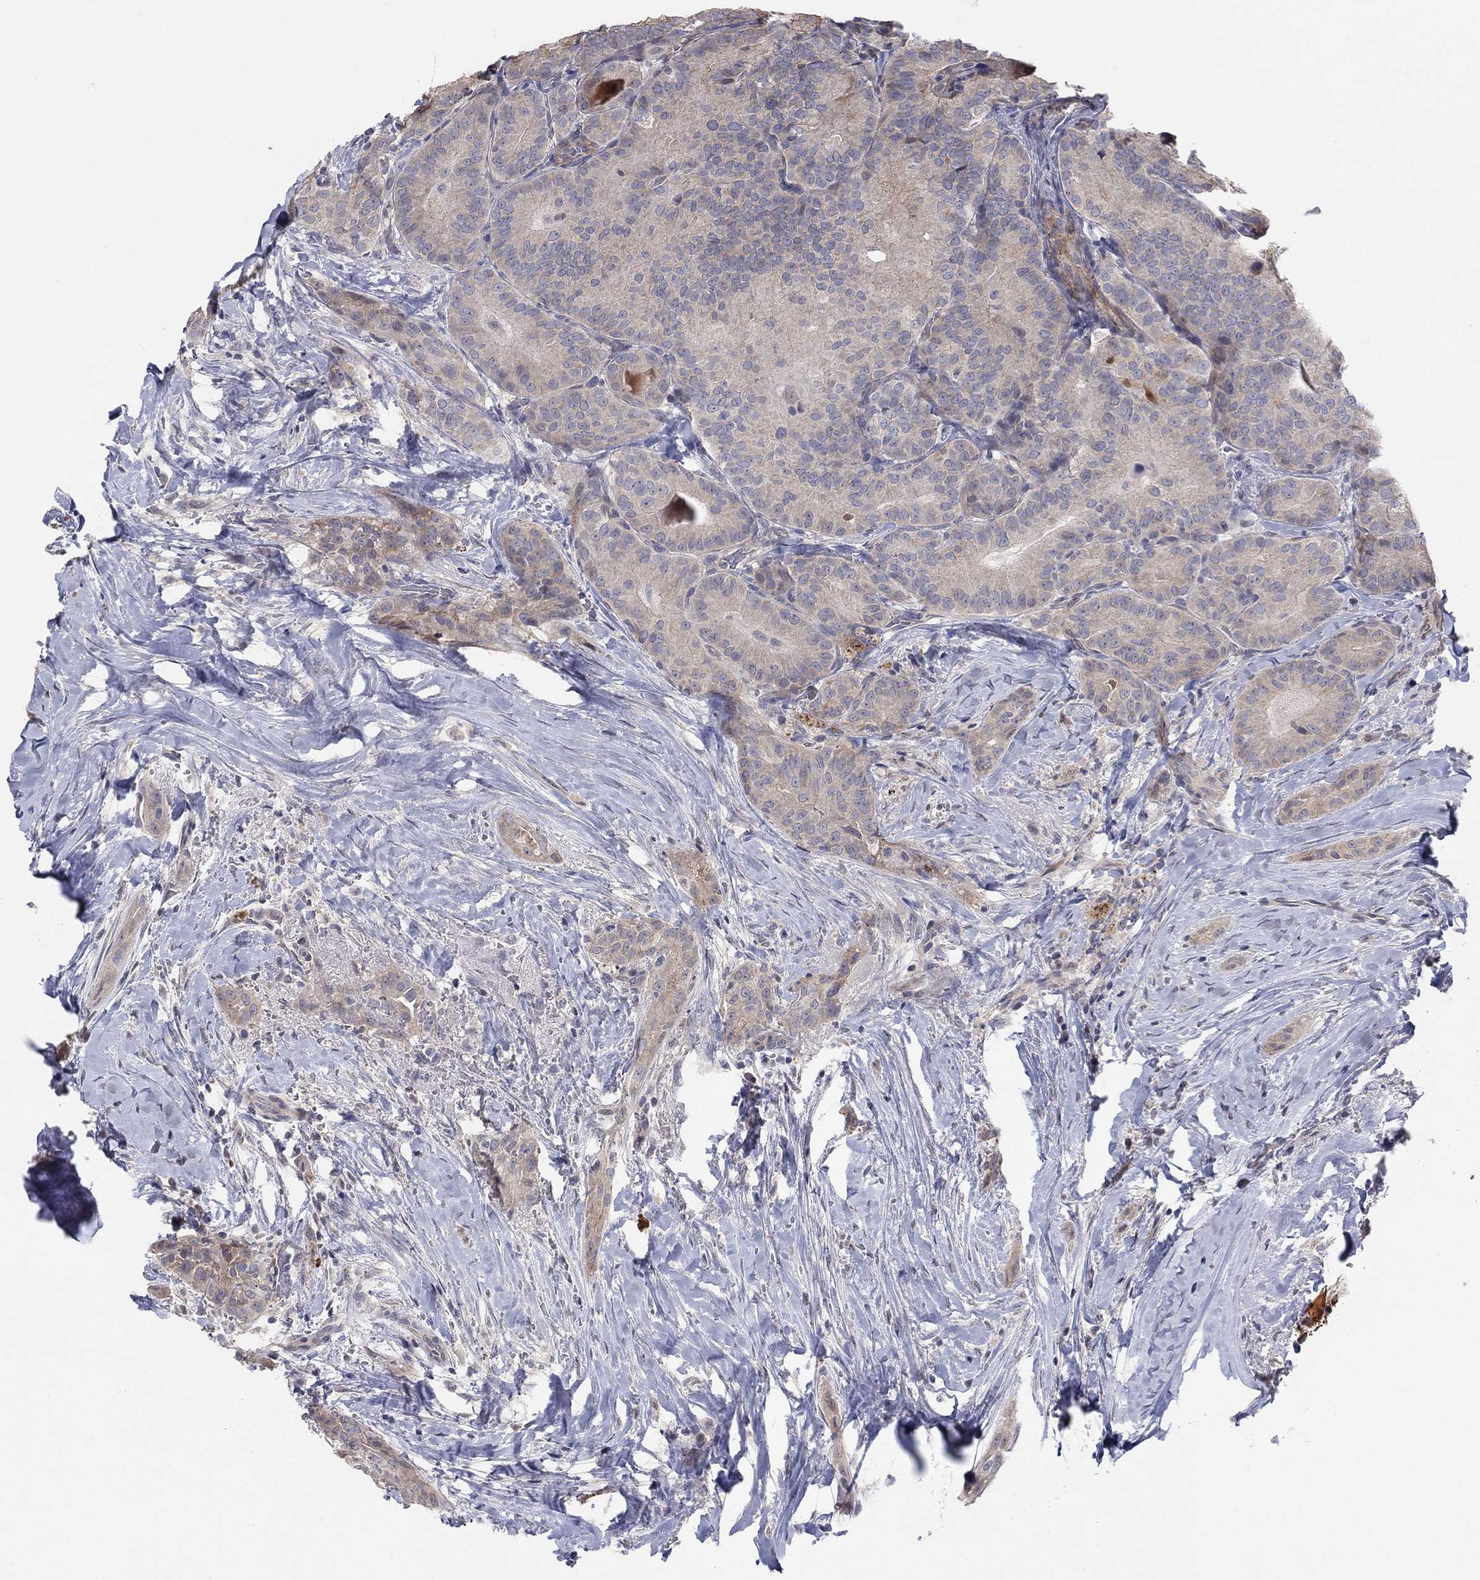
{"staining": {"intensity": "weak", "quantity": "25%-75%", "location": "cytoplasmic/membranous"}, "tissue": "thyroid cancer", "cell_type": "Tumor cells", "image_type": "cancer", "snomed": [{"axis": "morphology", "description": "Papillary adenocarcinoma, NOS"}, {"axis": "topography", "description": "Thyroid gland"}], "caption": "Immunohistochemical staining of thyroid papillary adenocarcinoma demonstrates weak cytoplasmic/membranous protein positivity in approximately 25%-75% of tumor cells. (brown staining indicates protein expression, while blue staining denotes nuclei).", "gene": "AMN1", "patient": {"sex": "male", "age": 61}}